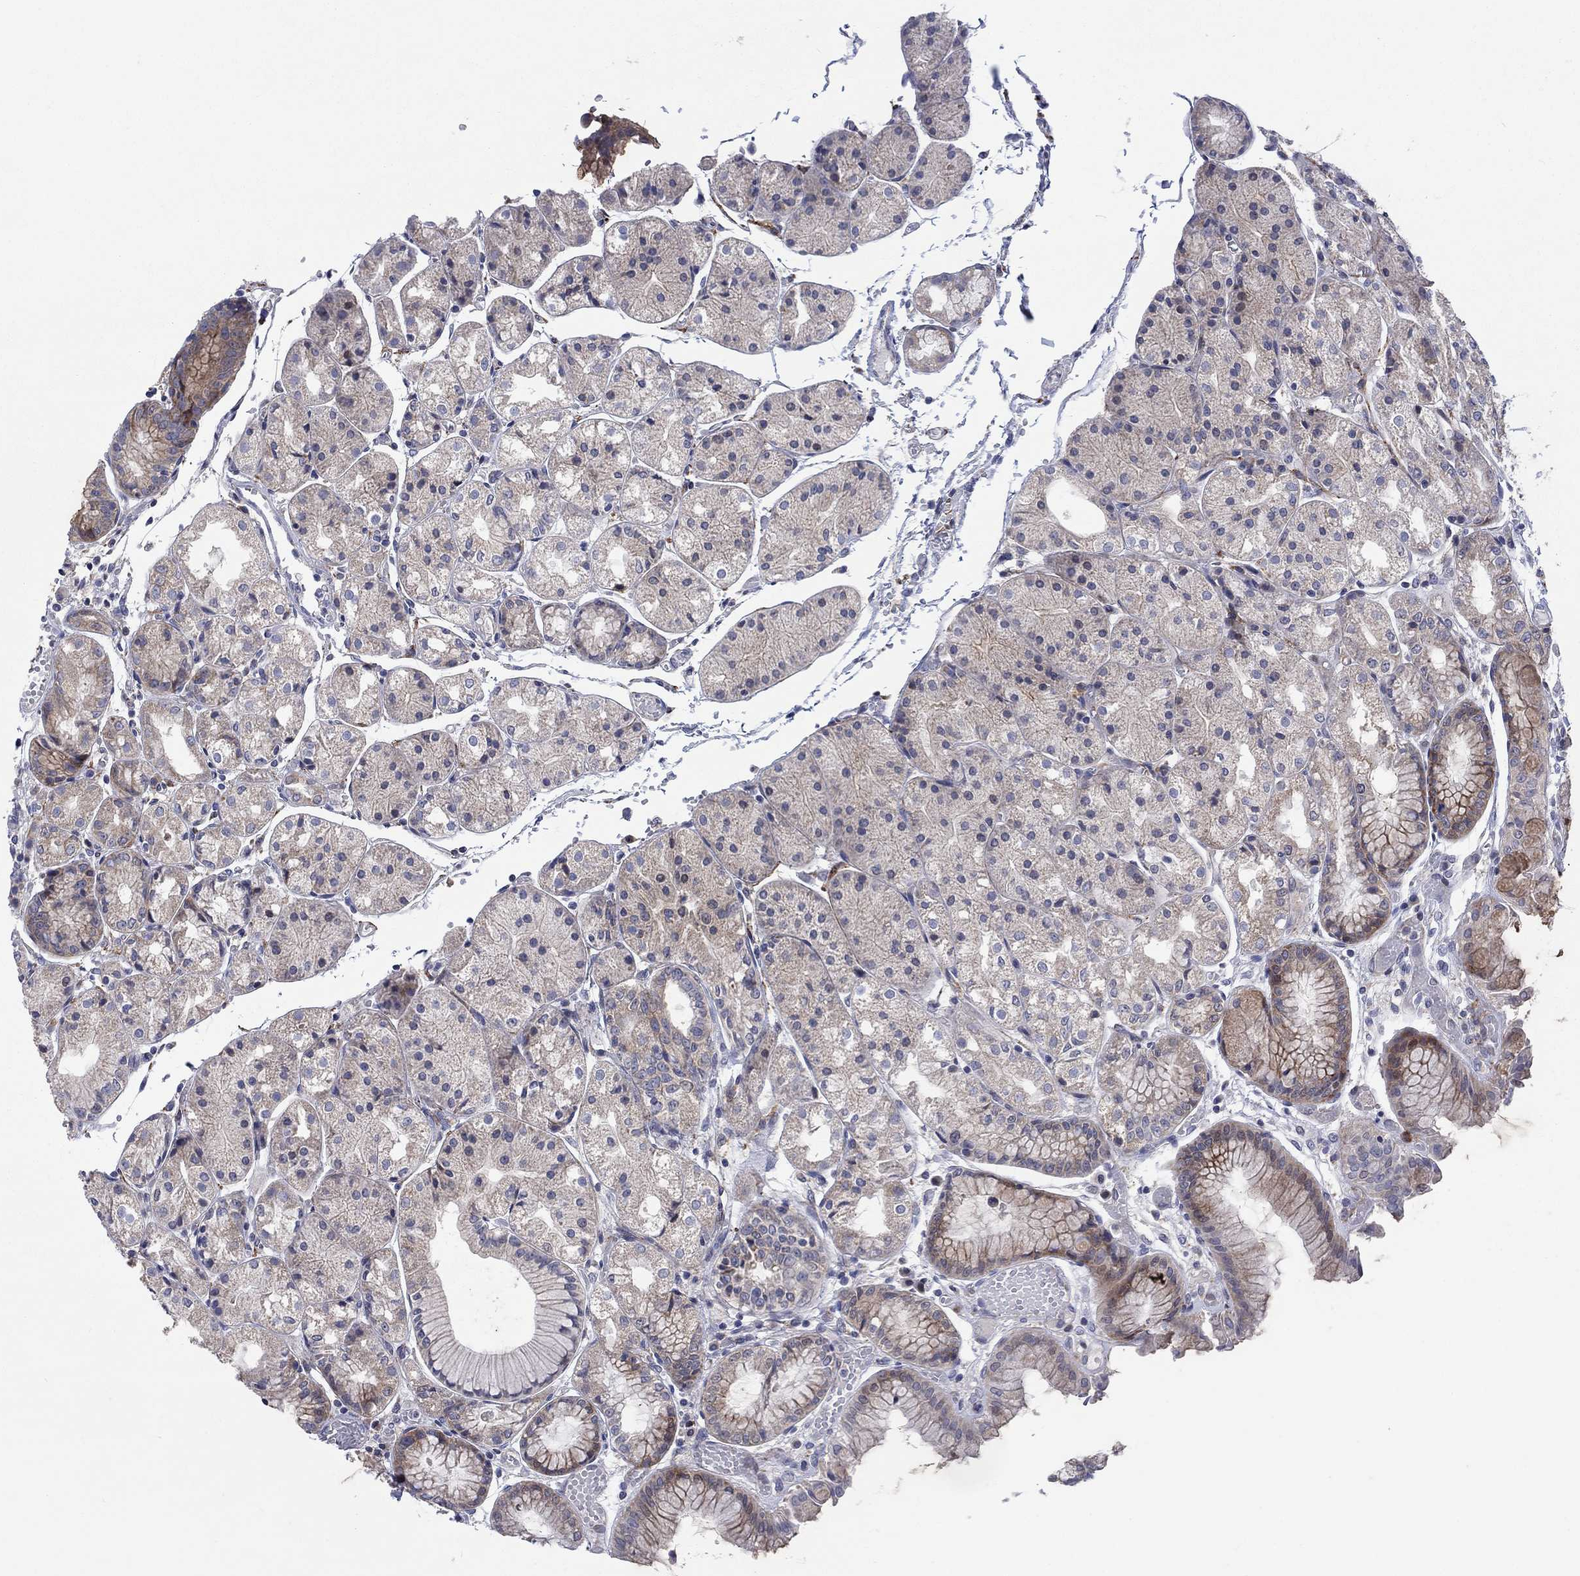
{"staining": {"intensity": "strong", "quantity": "<25%", "location": "cytoplasmic/membranous"}, "tissue": "stomach", "cell_type": "Glandular cells", "image_type": "normal", "snomed": [{"axis": "morphology", "description": "Normal tissue, NOS"}, {"axis": "topography", "description": "Stomach, upper"}], "caption": "Glandular cells demonstrate medium levels of strong cytoplasmic/membranous expression in about <25% of cells in unremarkable stomach.", "gene": "SLC35F2", "patient": {"sex": "male", "age": 72}}